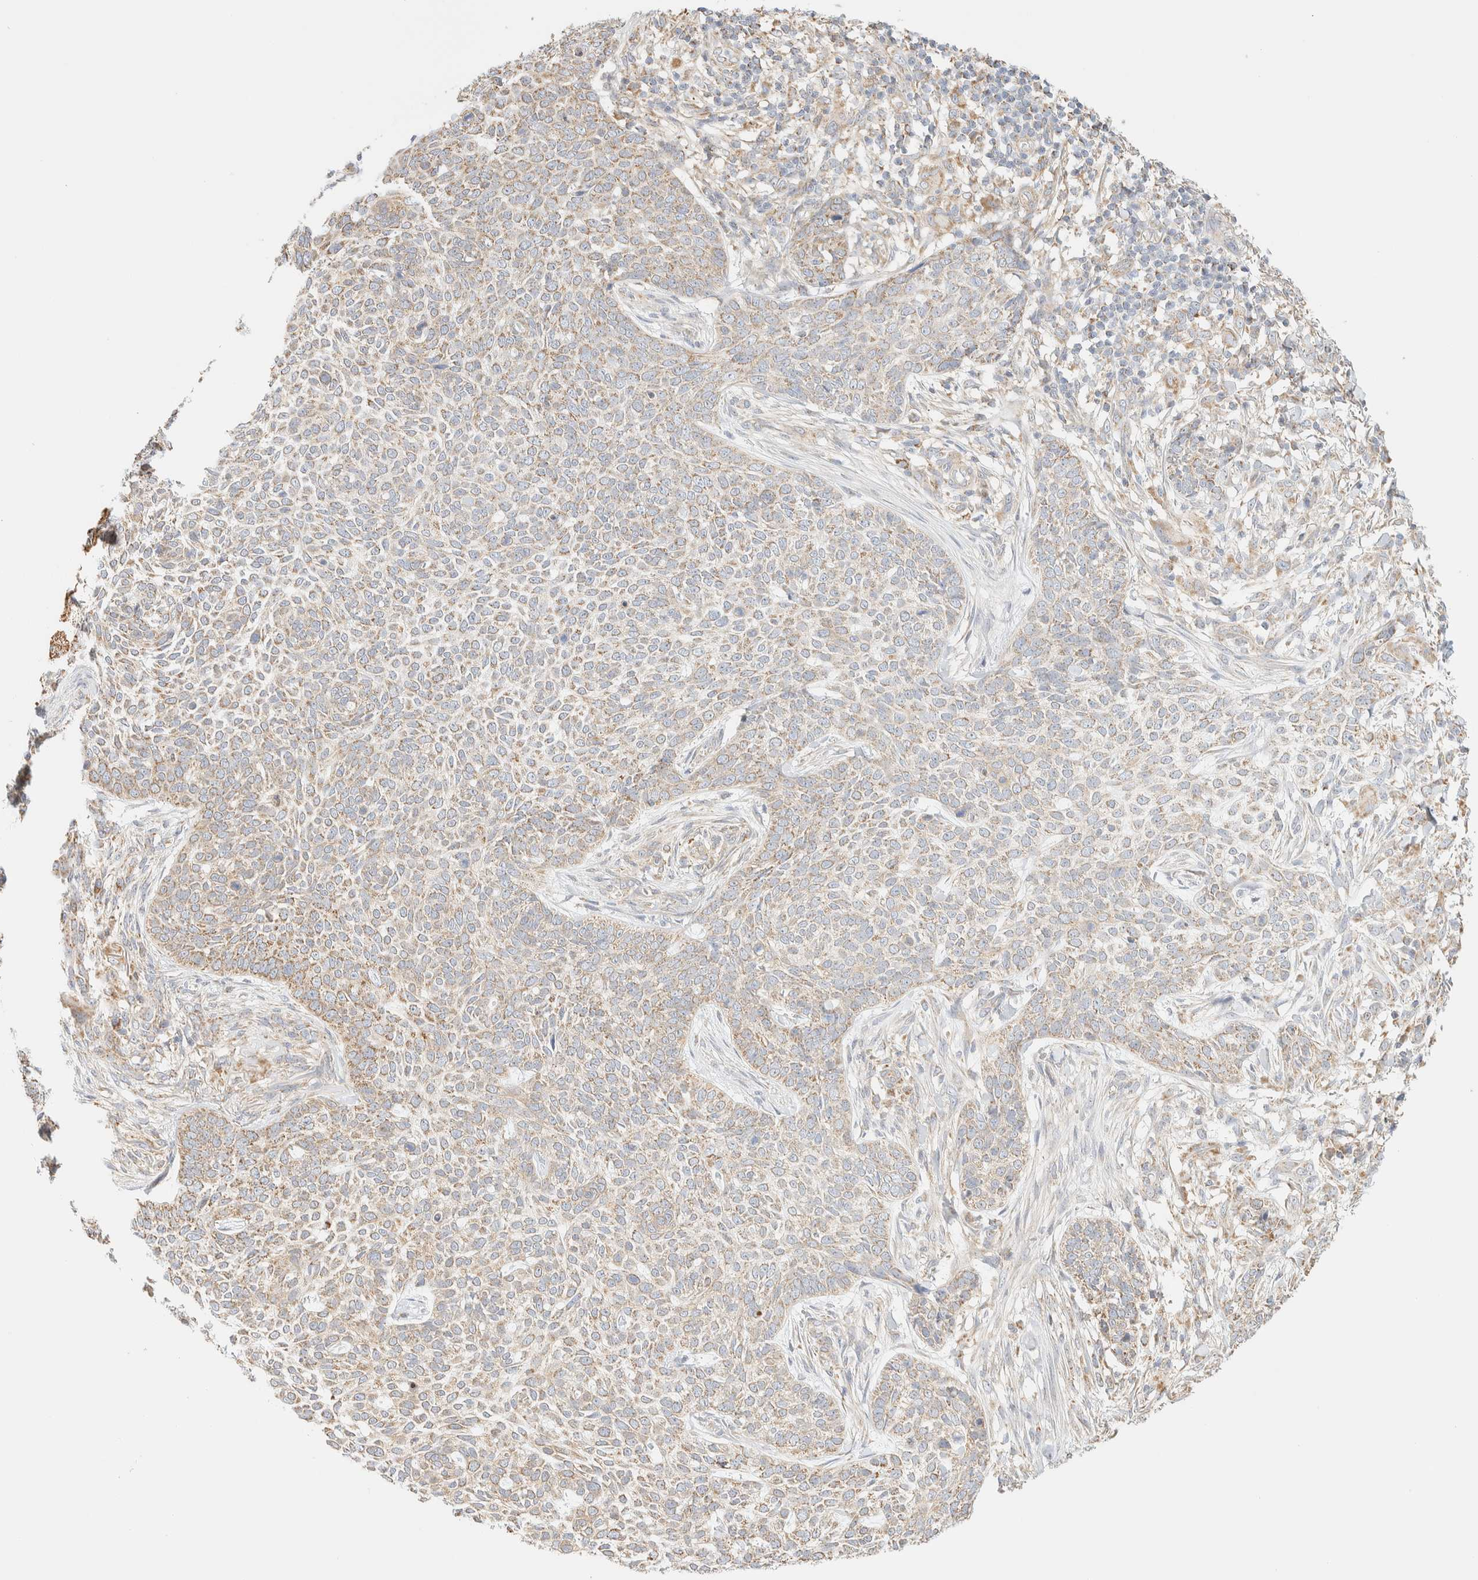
{"staining": {"intensity": "weak", "quantity": ">75%", "location": "cytoplasmic/membranous"}, "tissue": "skin cancer", "cell_type": "Tumor cells", "image_type": "cancer", "snomed": [{"axis": "morphology", "description": "Basal cell carcinoma"}, {"axis": "topography", "description": "Skin"}], "caption": "Immunohistochemistry (IHC) micrograph of skin cancer (basal cell carcinoma) stained for a protein (brown), which demonstrates low levels of weak cytoplasmic/membranous expression in approximately >75% of tumor cells.", "gene": "APBB2", "patient": {"sex": "female", "age": 64}}